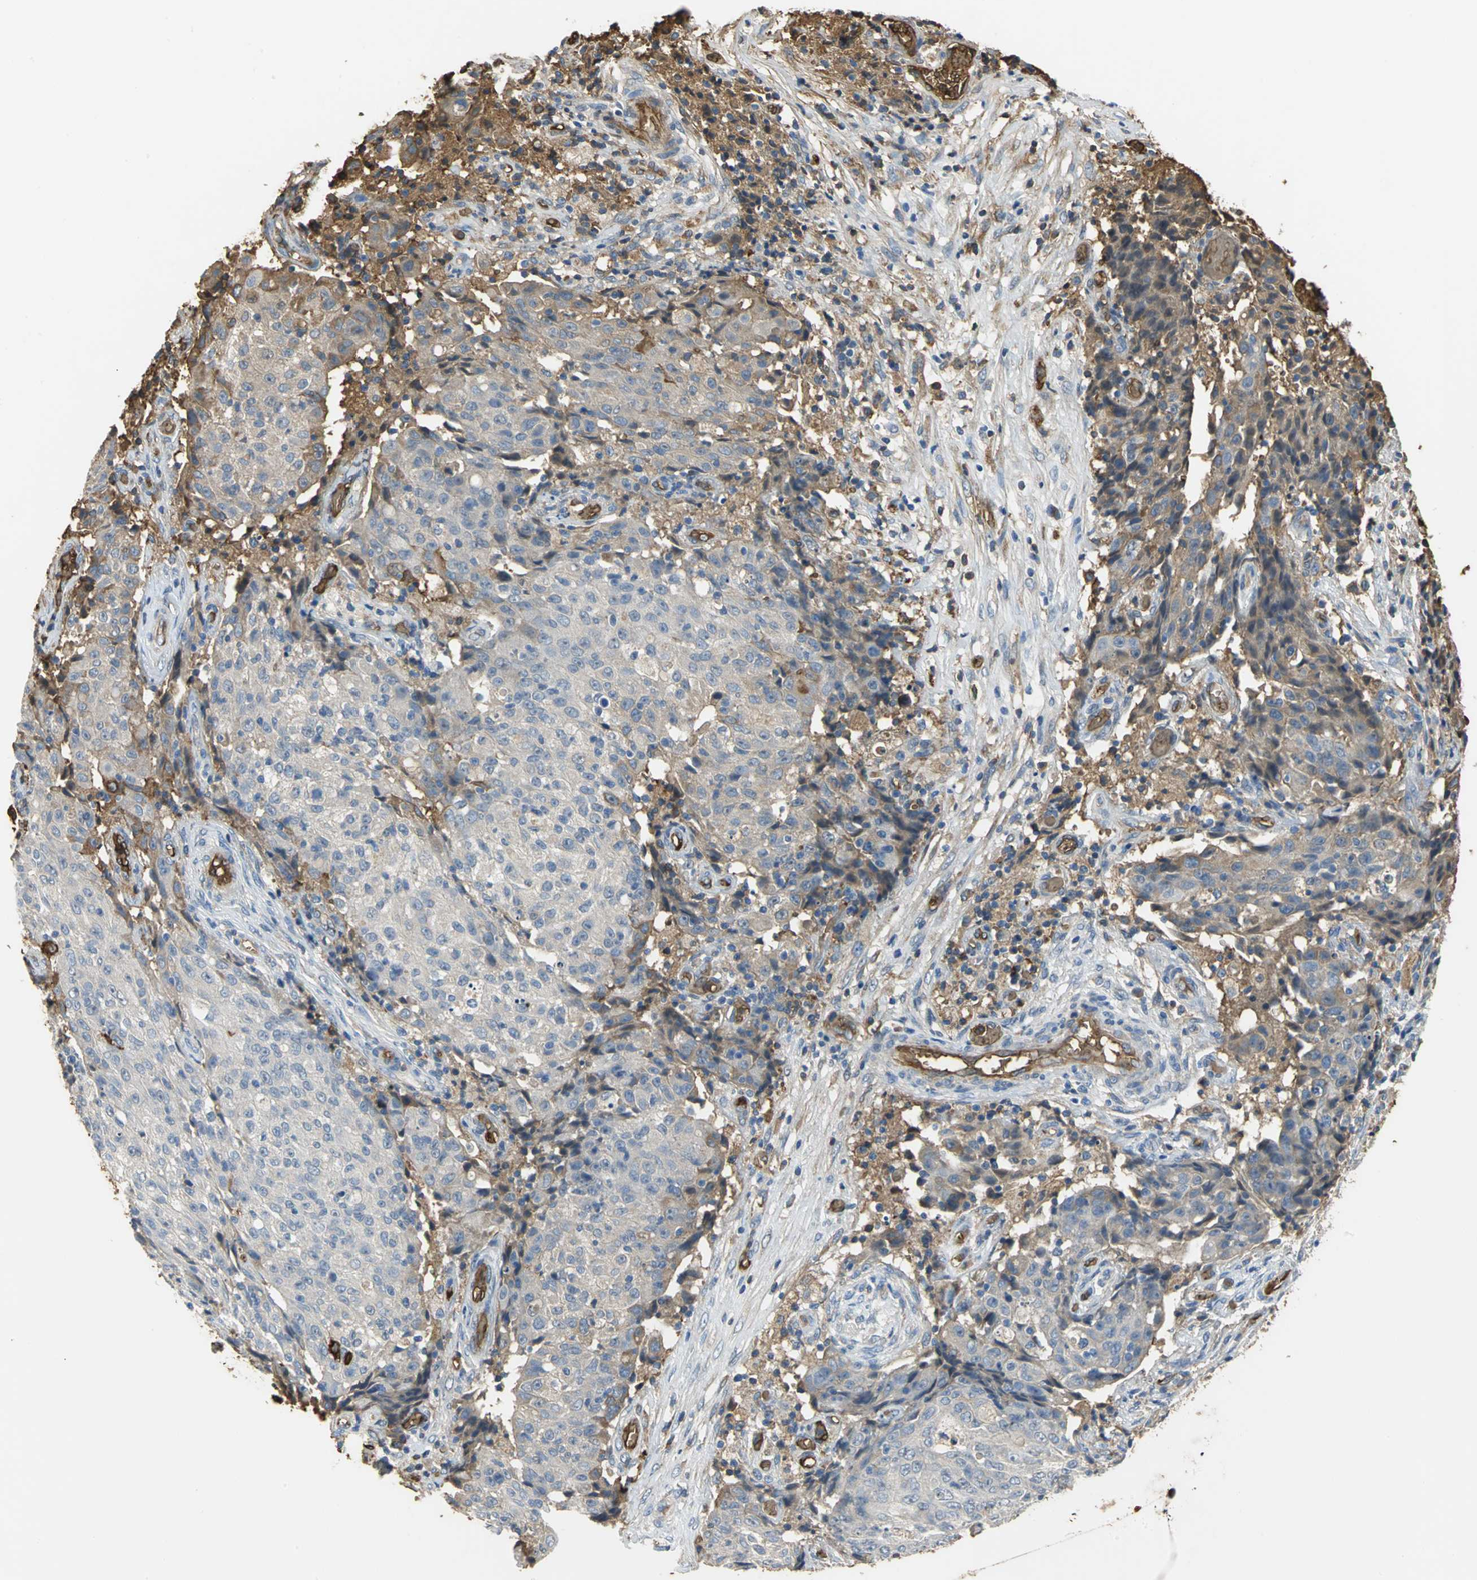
{"staining": {"intensity": "moderate", "quantity": "<25%", "location": "cytoplasmic/membranous"}, "tissue": "ovarian cancer", "cell_type": "Tumor cells", "image_type": "cancer", "snomed": [{"axis": "morphology", "description": "Carcinoma, endometroid"}, {"axis": "topography", "description": "Ovary"}], "caption": "This image shows endometroid carcinoma (ovarian) stained with immunohistochemistry to label a protein in brown. The cytoplasmic/membranous of tumor cells show moderate positivity for the protein. Nuclei are counter-stained blue.", "gene": "TREM1", "patient": {"sex": "female", "age": 42}}